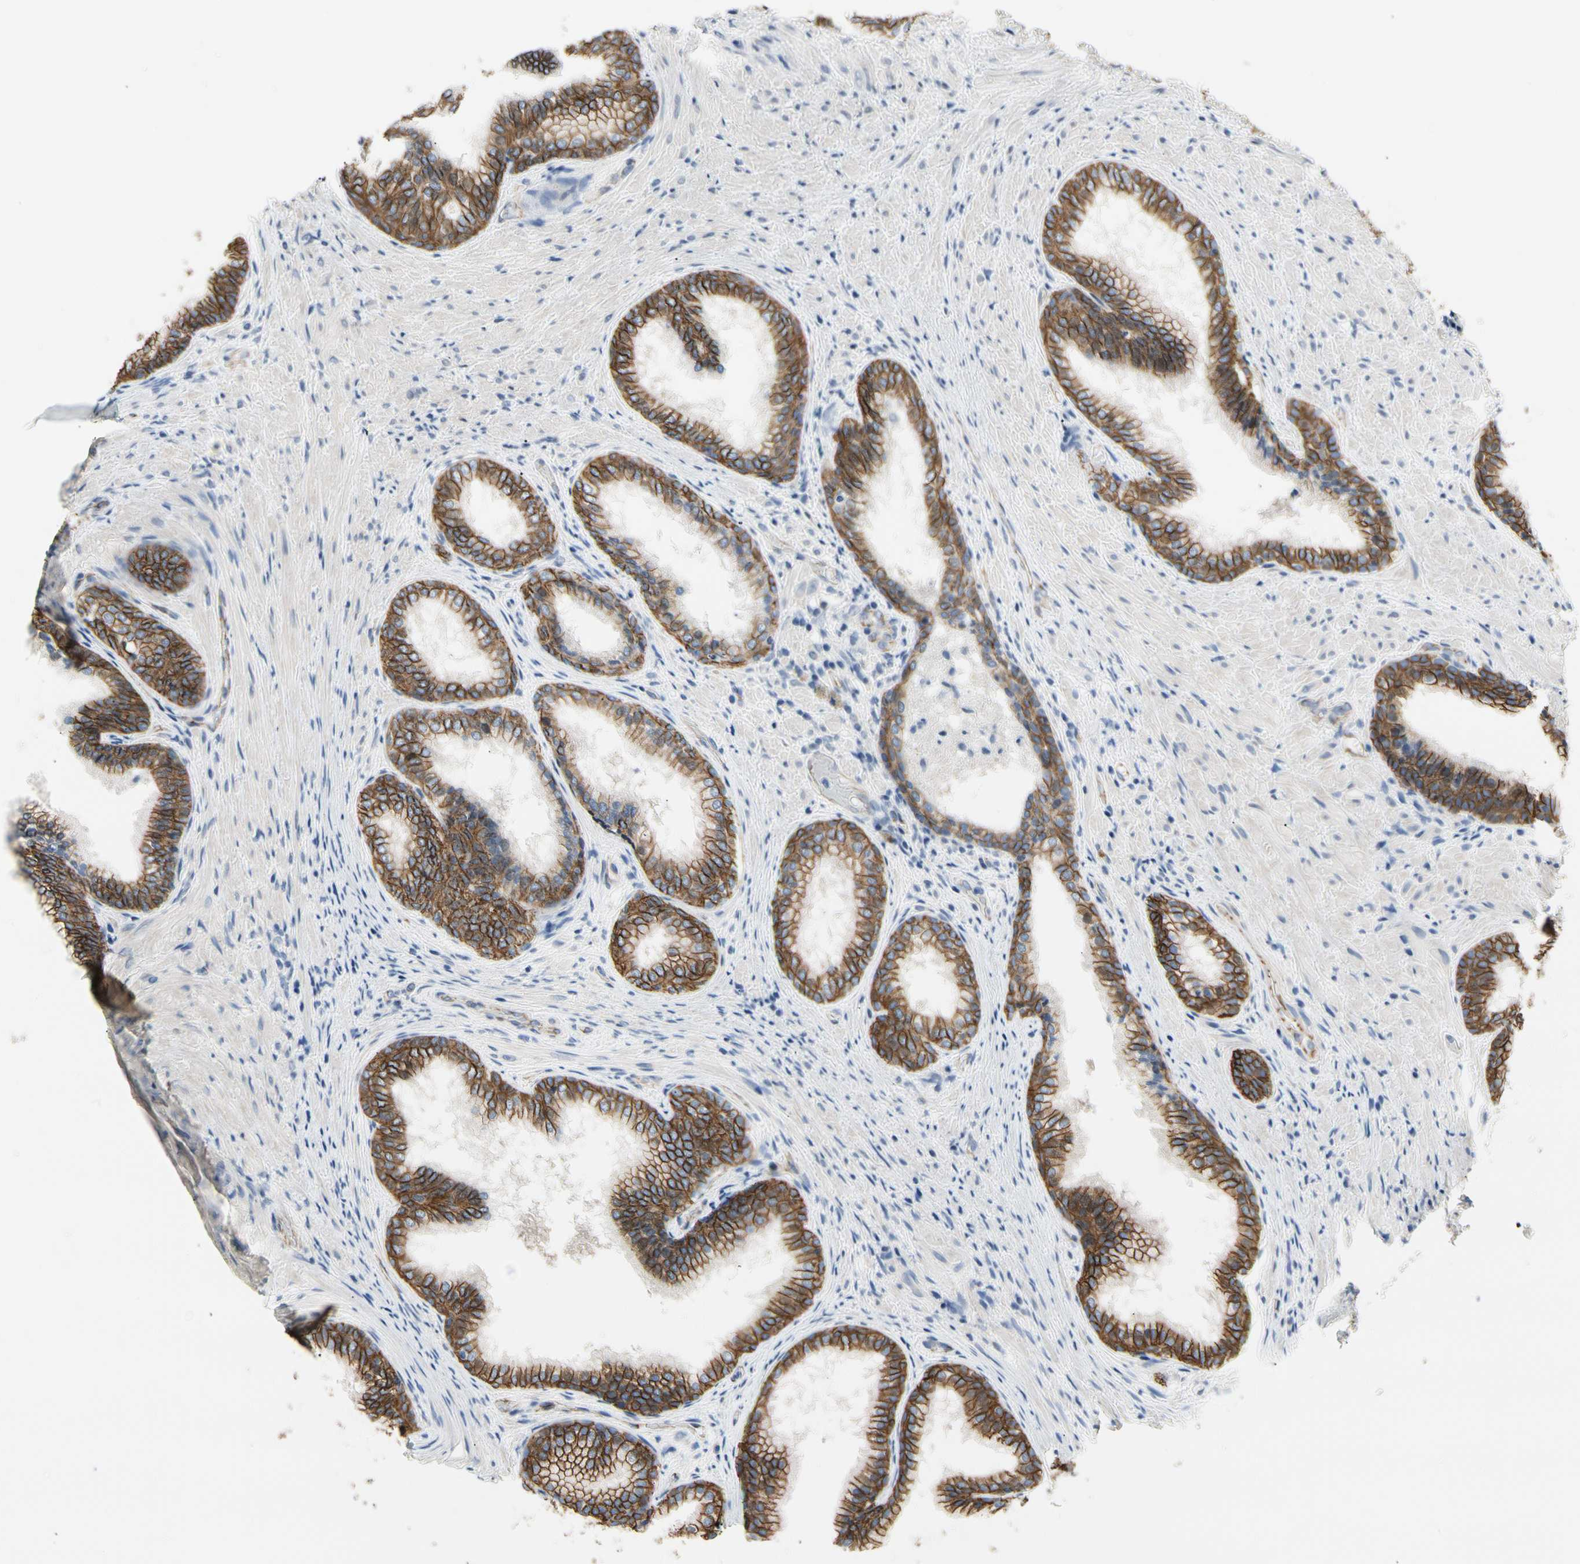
{"staining": {"intensity": "moderate", "quantity": "25%-75%", "location": "cytoplasmic/membranous"}, "tissue": "prostate", "cell_type": "Glandular cells", "image_type": "normal", "snomed": [{"axis": "morphology", "description": "Normal tissue, NOS"}, {"axis": "topography", "description": "Prostate"}], "caption": "A micrograph showing moderate cytoplasmic/membranous expression in about 25%-75% of glandular cells in unremarkable prostate, as visualized by brown immunohistochemical staining.", "gene": "LGR6", "patient": {"sex": "male", "age": 76}}